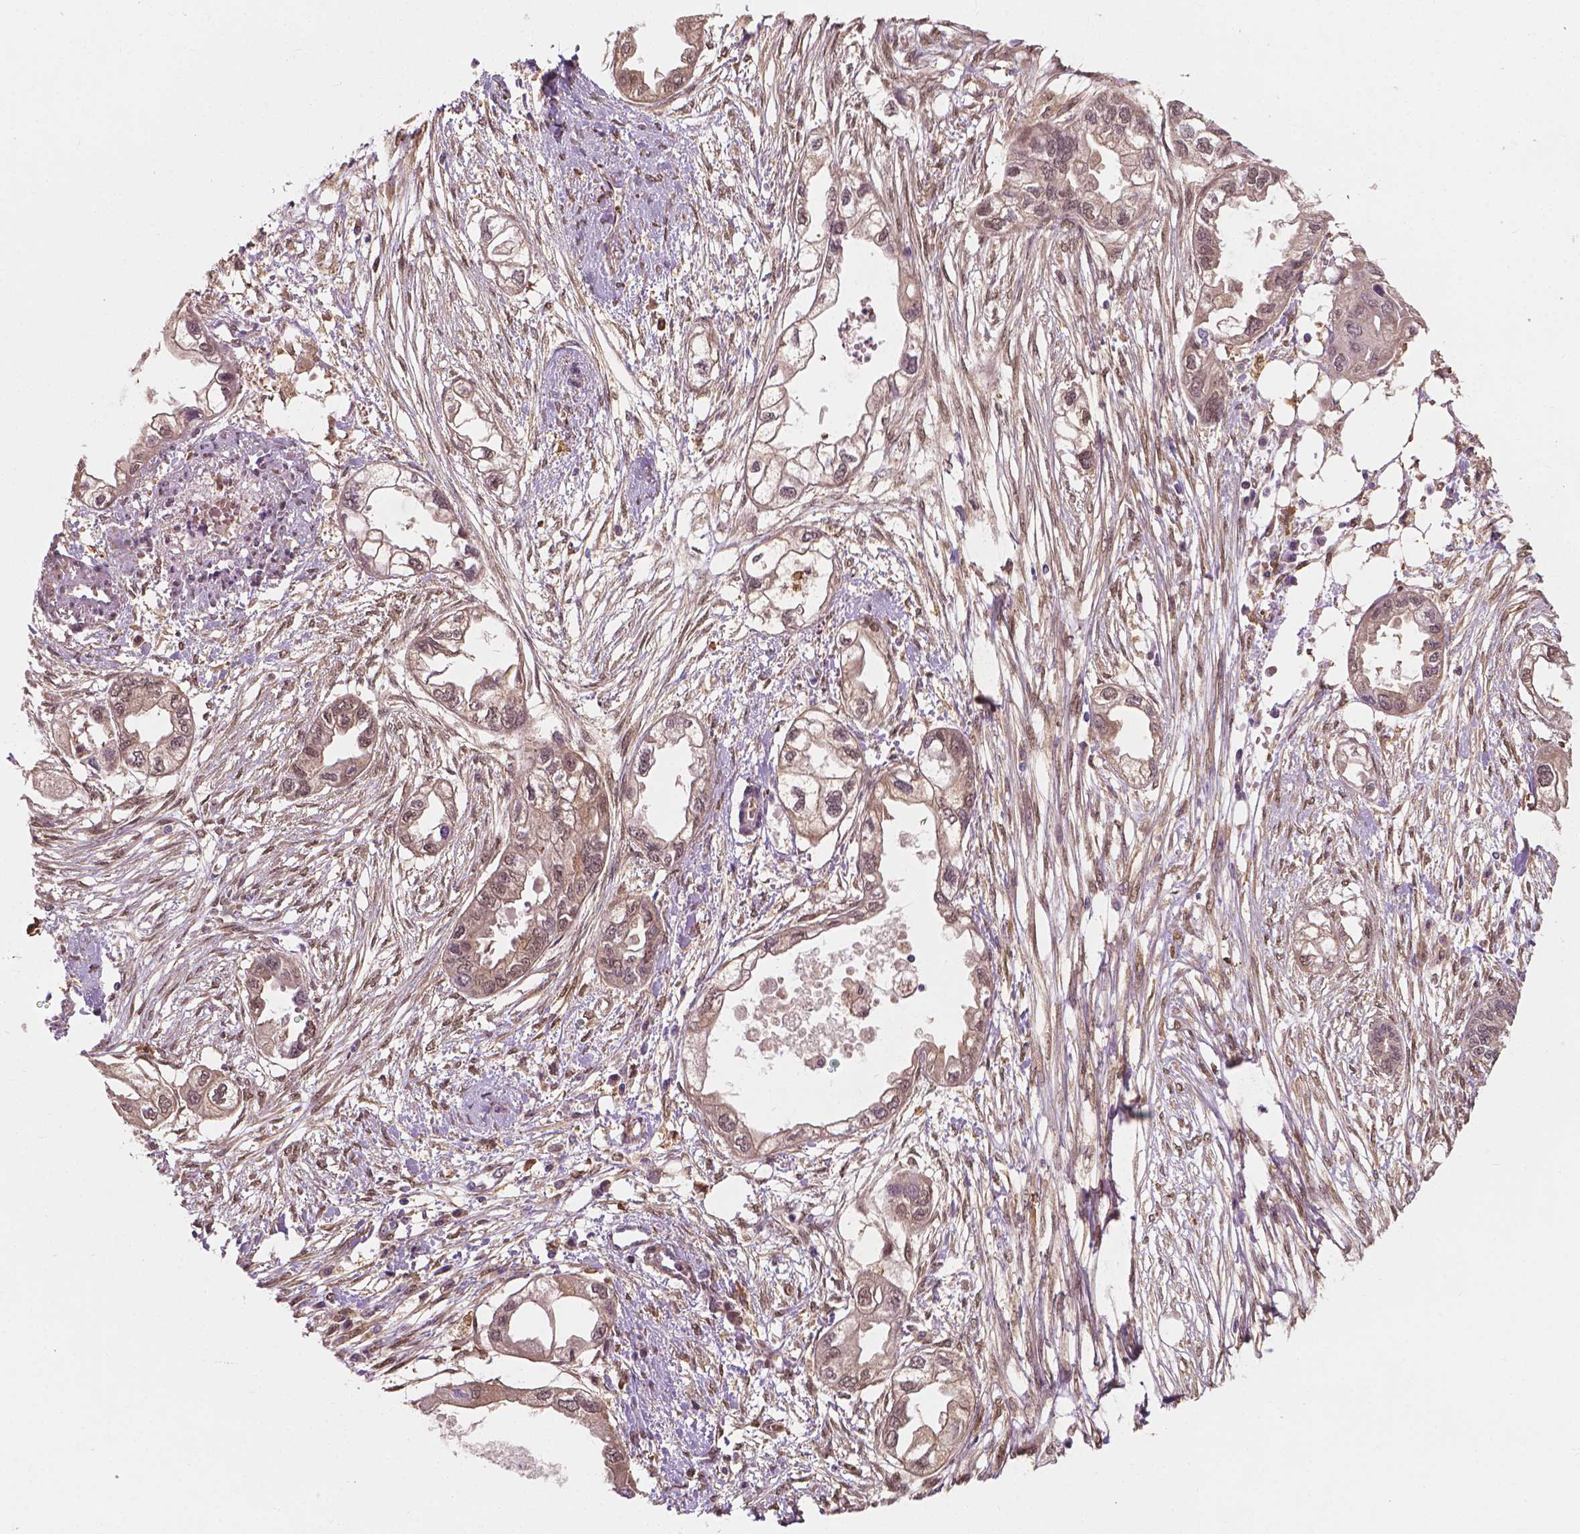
{"staining": {"intensity": "negative", "quantity": "none", "location": "none"}, "tissue": "endometrial cancer", "cell_type": "Tumor cells", "image_type": "cancer", "snomed": [{"axis": "morphology", "description": "Adenocarcinoma, NOS"}, {"axis": "morphology", "description": "Adenocarcinoma, metastatic, NOS"}, {"axis": "topography", "description": "Adipose tissue"}, {"axis": "topography", "description": "Endometrium"}], "caption": "IHC micrograph of adenocarcinoma (endometrial) stained for a protein (brown), which reveals no expression in tumor cells. (Brightfield microscopy of DAB (3,3'-diaminobenzidine) immunohistochemistry (IHC) at high magnification).", "gene": "YAP1", "patient": {"sex": "female", "age": 67}}